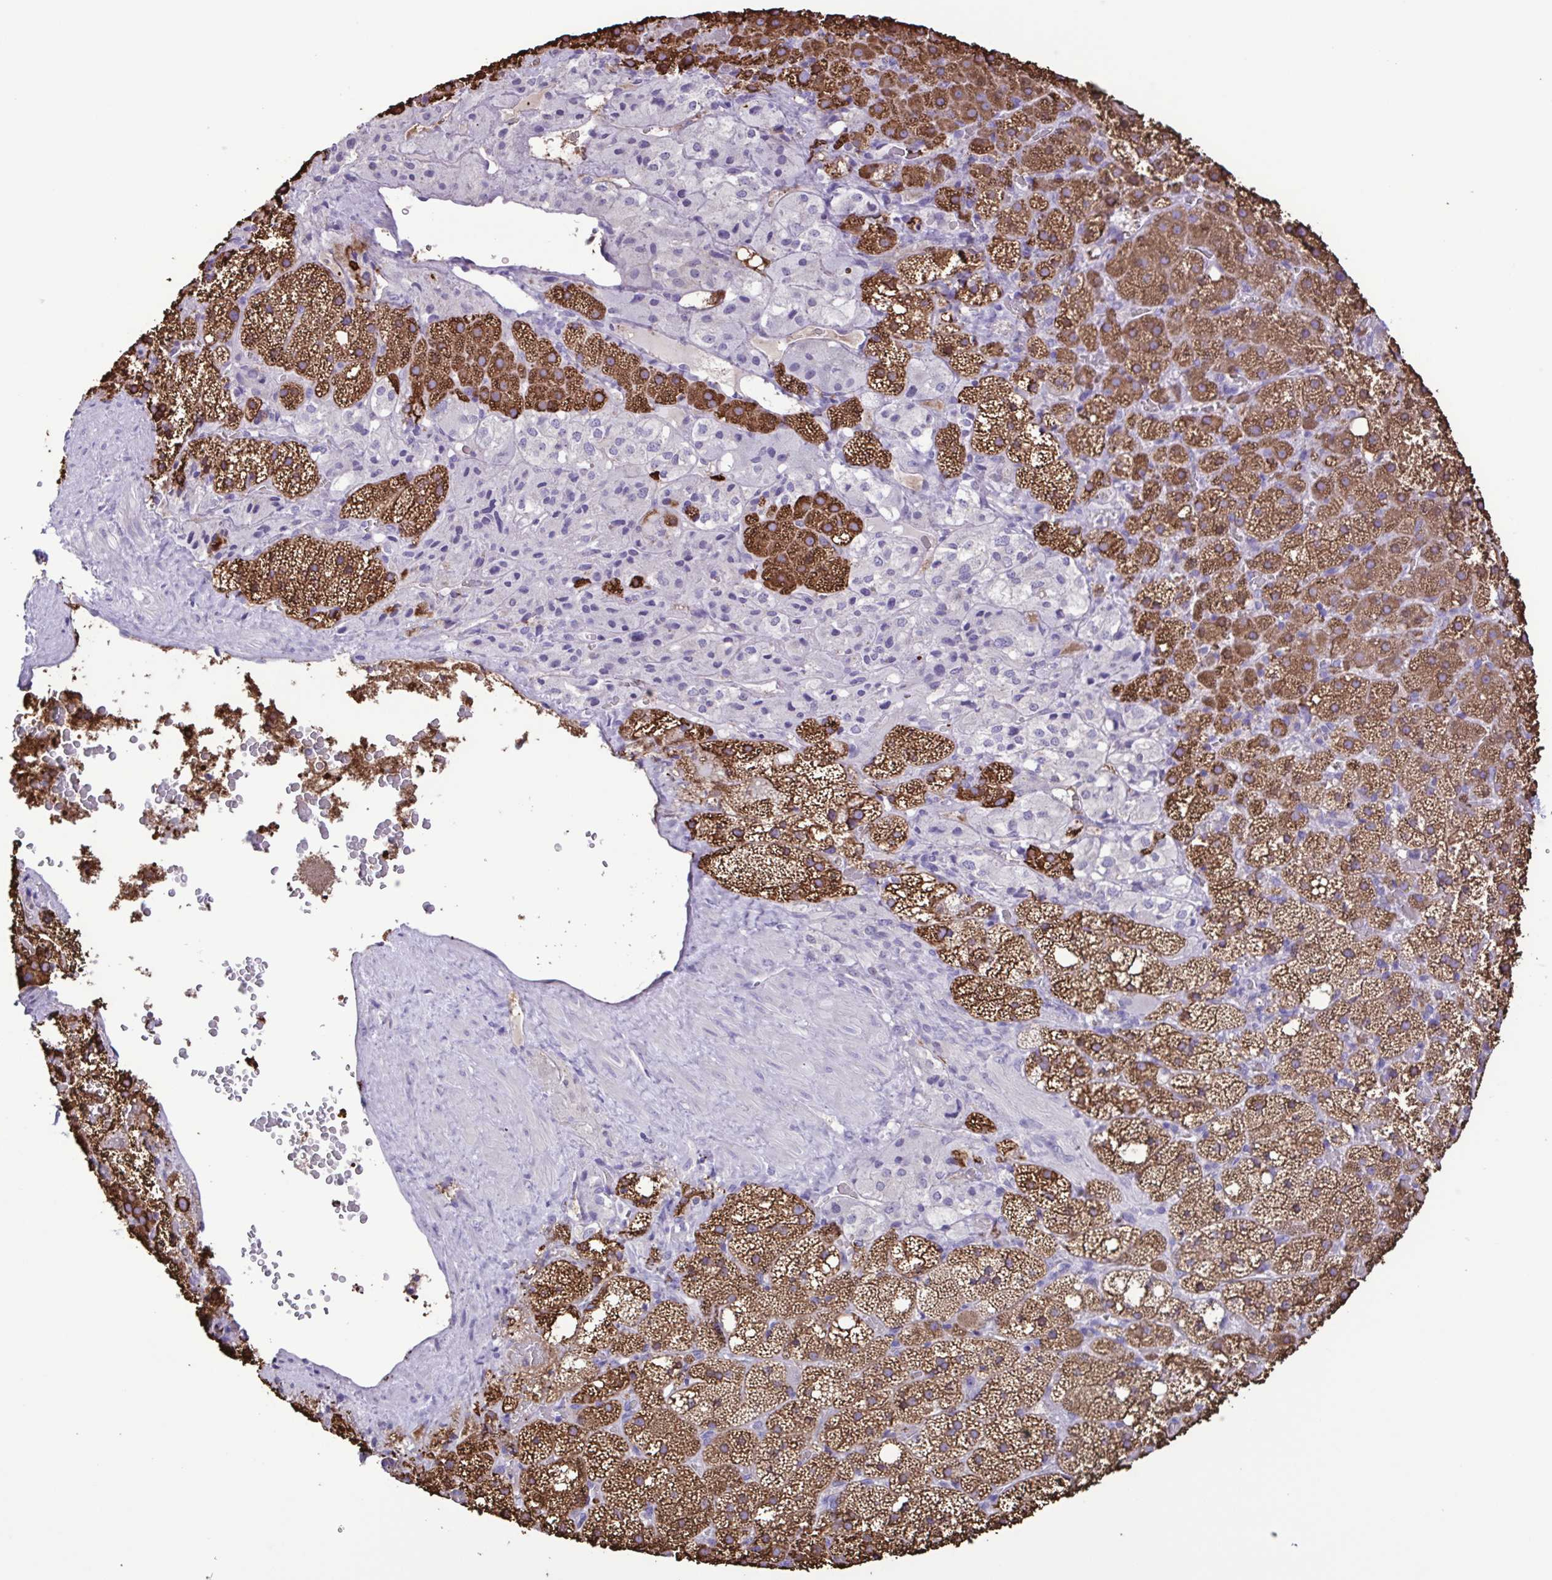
{"staining": {"intensity": "strong", "quantity": ">75%", "location": "cytoplasmic/membranous"}, "tissue": "adrenal gland", "cell_type": "Glandular cells", "image_type": "normal", "snomed": [{"axis": "morphology", "description": "Normal tissue, NOS"}, {"axis": "topography", "description": "Adrenal gland"}], "caption": "This image exhibits immunohistochemistry (IHC) staining of normal human adrenal gland, with high strong cytoplasmic/membranous staining in about >75% of glandular cells.", "gene": "CYP17A1", "patient": {"sex": "male", "age": 53}}